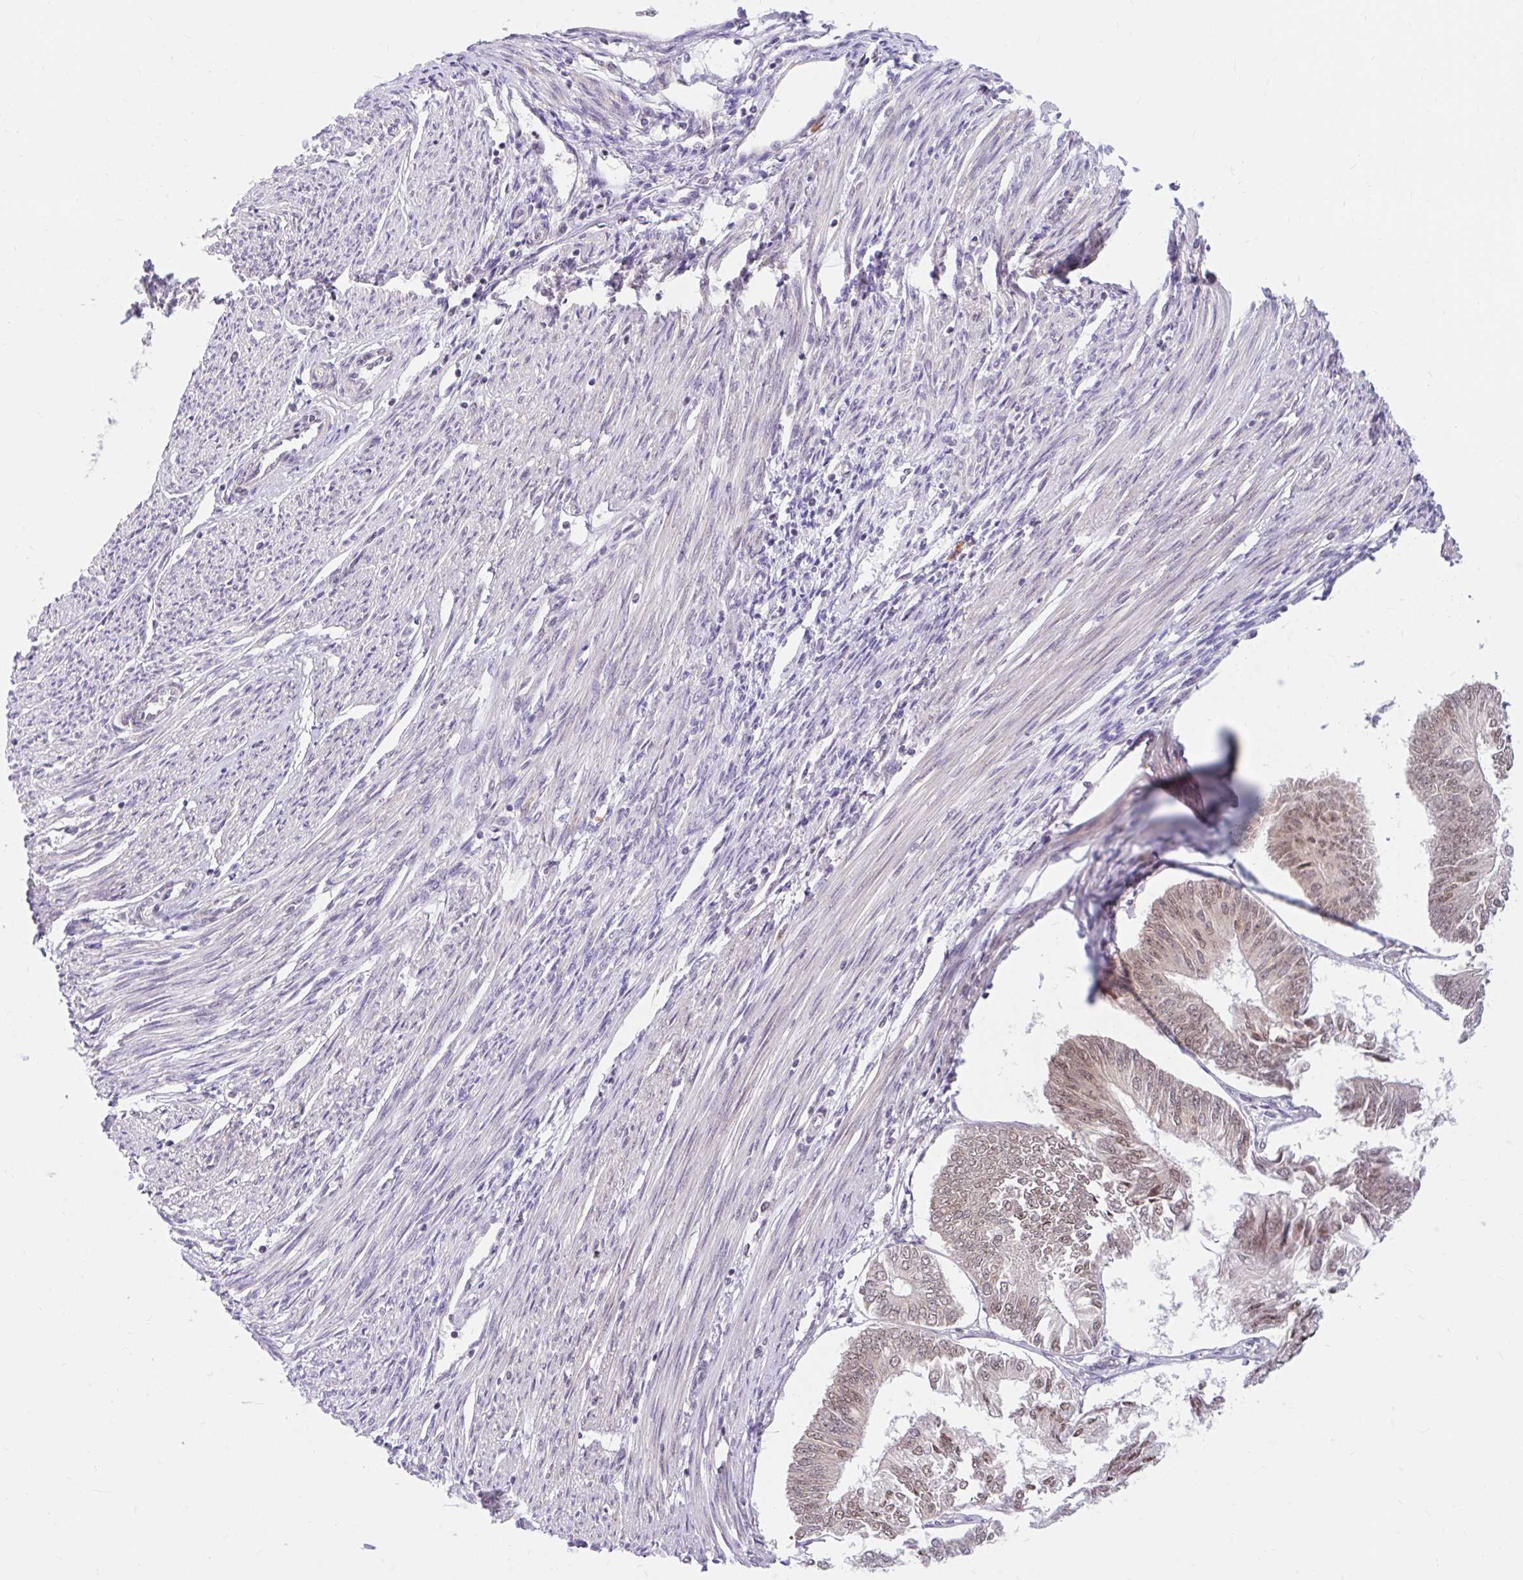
{"staining": {"intensity": "weak", "quantity": "<25%", "location": "cytoplasmic/membranous"}, "tissue": "endometrial cancer", "cell_type": "Tumor cells", "image_type": "cancer", "snomed": [{"axis": "morphology", "description": "Adenocarcinoma, NOS"}, {"axis": "topography", "description": "Endometrium"}], "caption": "An image of endometrial cancer (adenocarcinoma) stained for a protein displays no brown staining in tumor cells.", "gene": "SRSF10", "patient": {"sex": "female", "age": 58}}